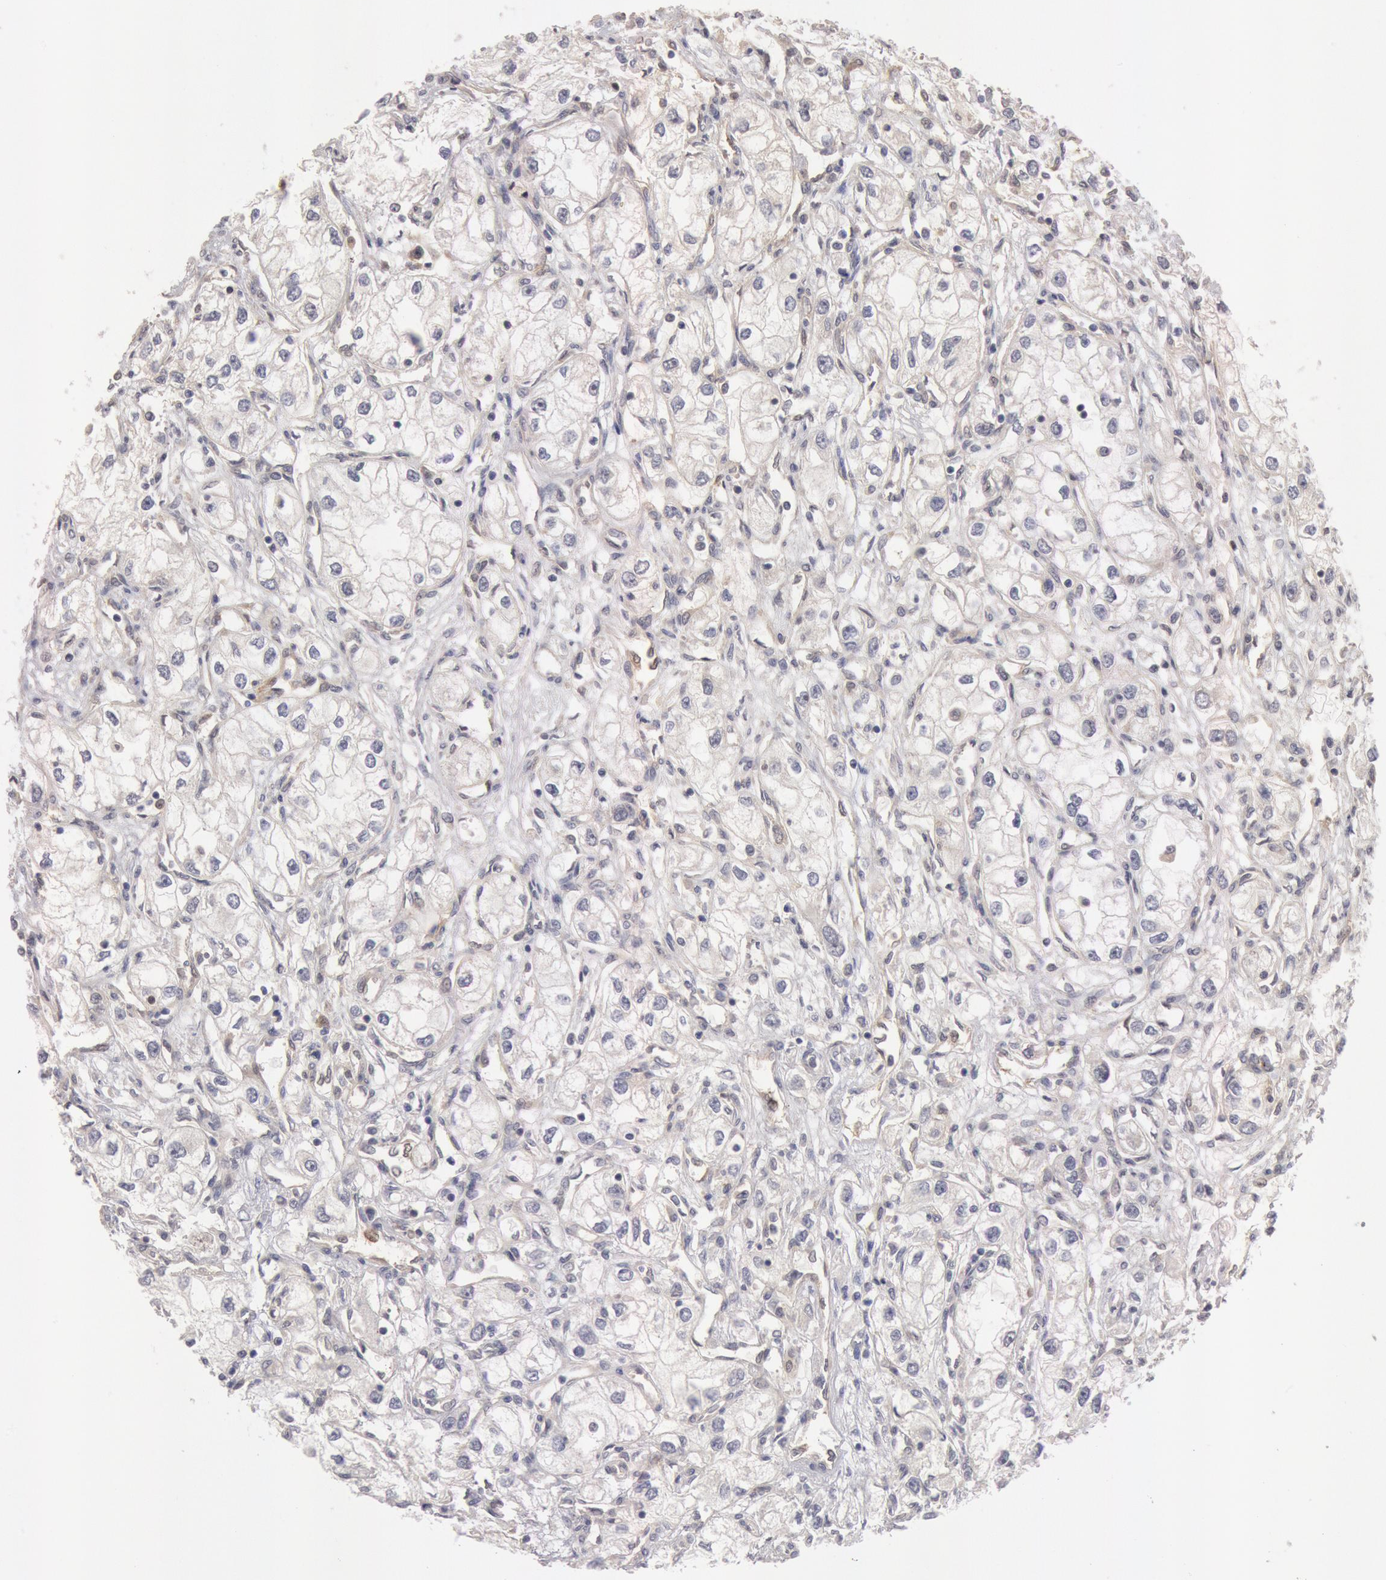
{"staining": {"intensity": "negative", "quantity": "none", "location": "none"}, "tissue": "renal cancer", "cell_type": "Tumor cells", "image_type": "cancer", "snomed": [{"axis": "morphology", "description": "Adenocarcinoma, NOS"}, {"axis": "topography", "description": "Kidney"}], "caption": "This micrograph is of adenocarcinoma (renal) stained with IHC to label a protein in brown with the nuclei are counter-stained blue. There is no positivity in tumor cells.", "gene": "DNAJA1", "patient": {"sex": "male", "age": 57}}